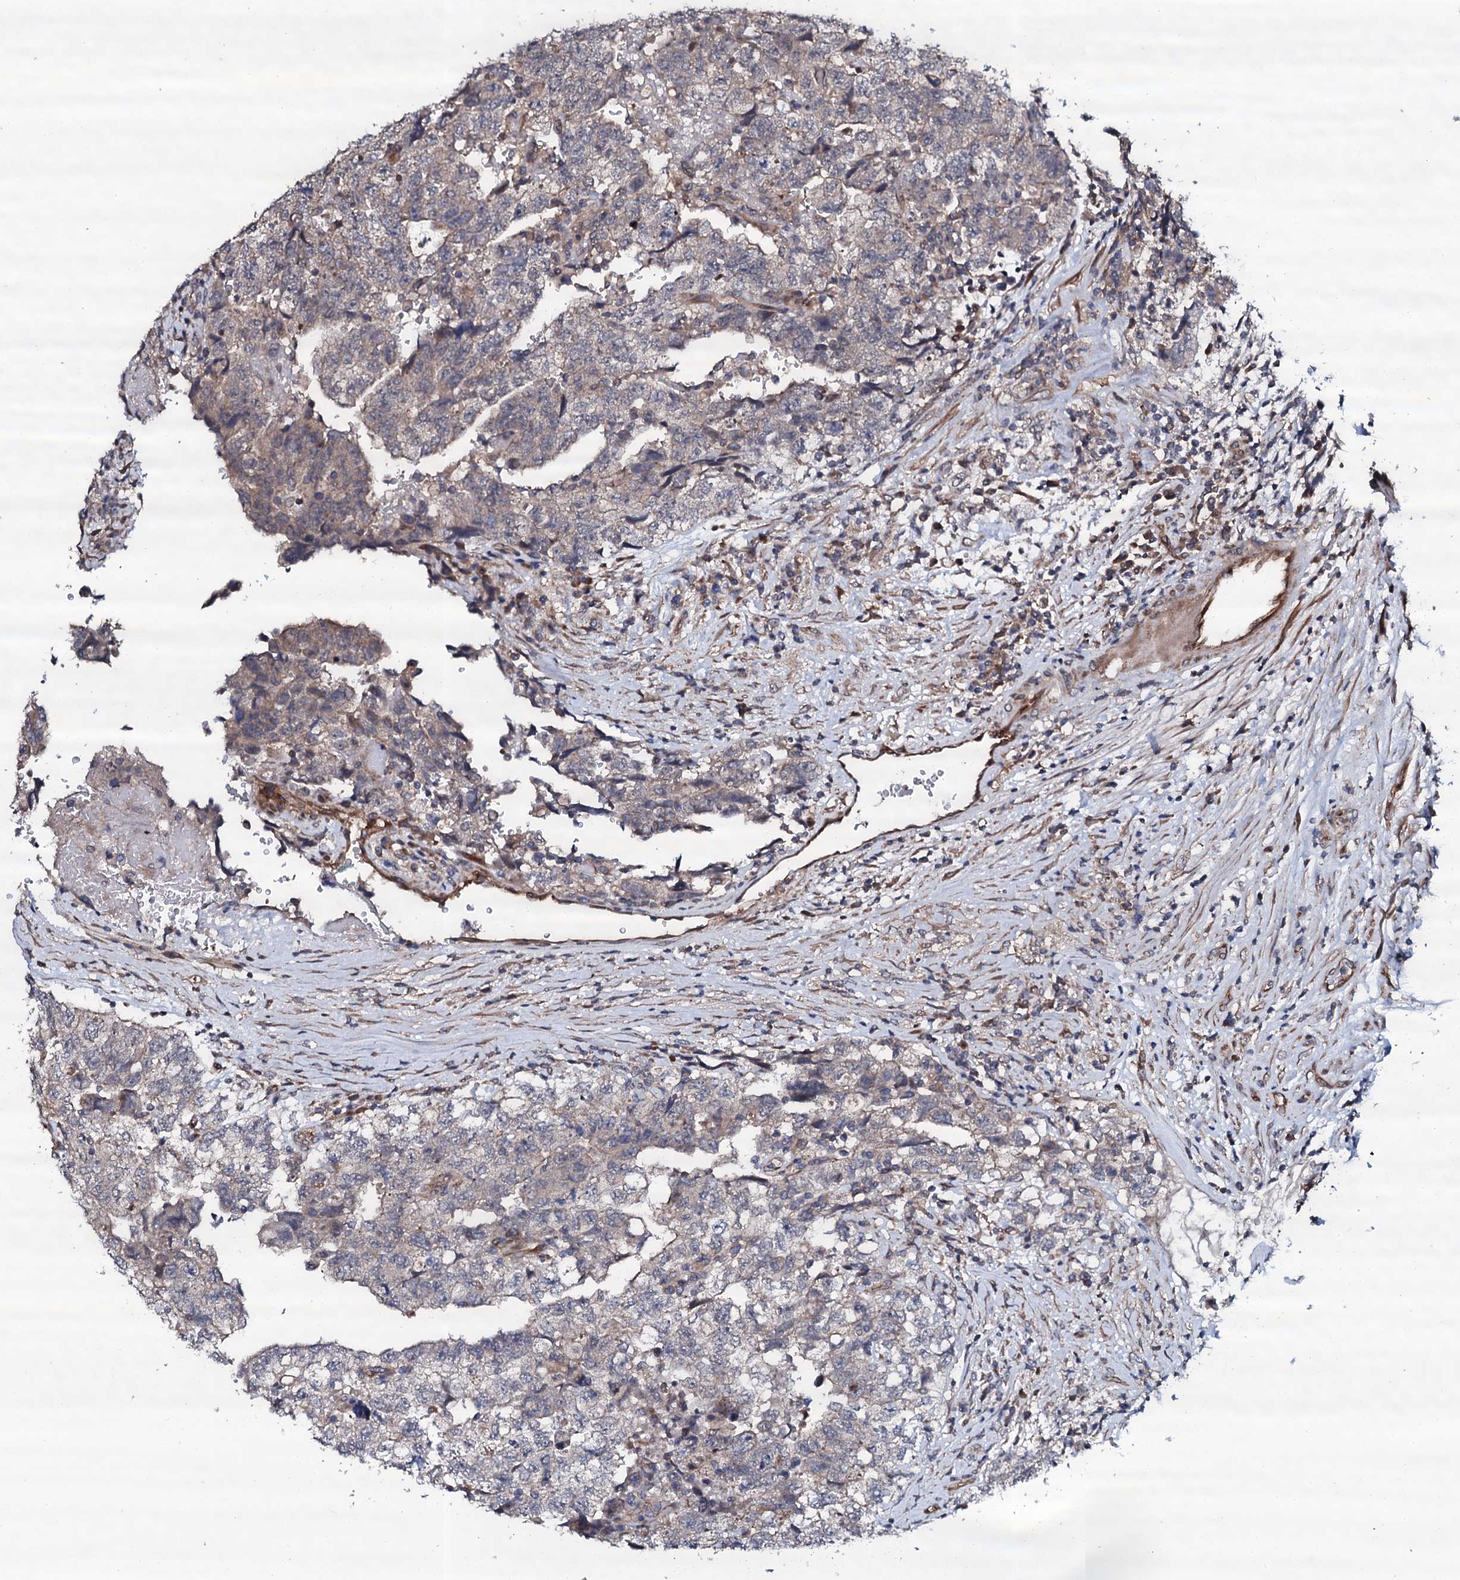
{"staining": {"intensity": "negative", "quantity": "none", "location": "none"}, "tissue": "testis cancer", "cell_type": "Tumor cells", "image_type": "cancer", "snomed": [{"axis": "morphology", "description": "Carcinoma, Embryonal, NOS"}, {"axis": "topography", "description": "Testis"}], "caption": "There is no significant expression in tumor cells of testis cancer.", "gene": "CIAO2A", "patient": {"sex": "male", "age": 36}}